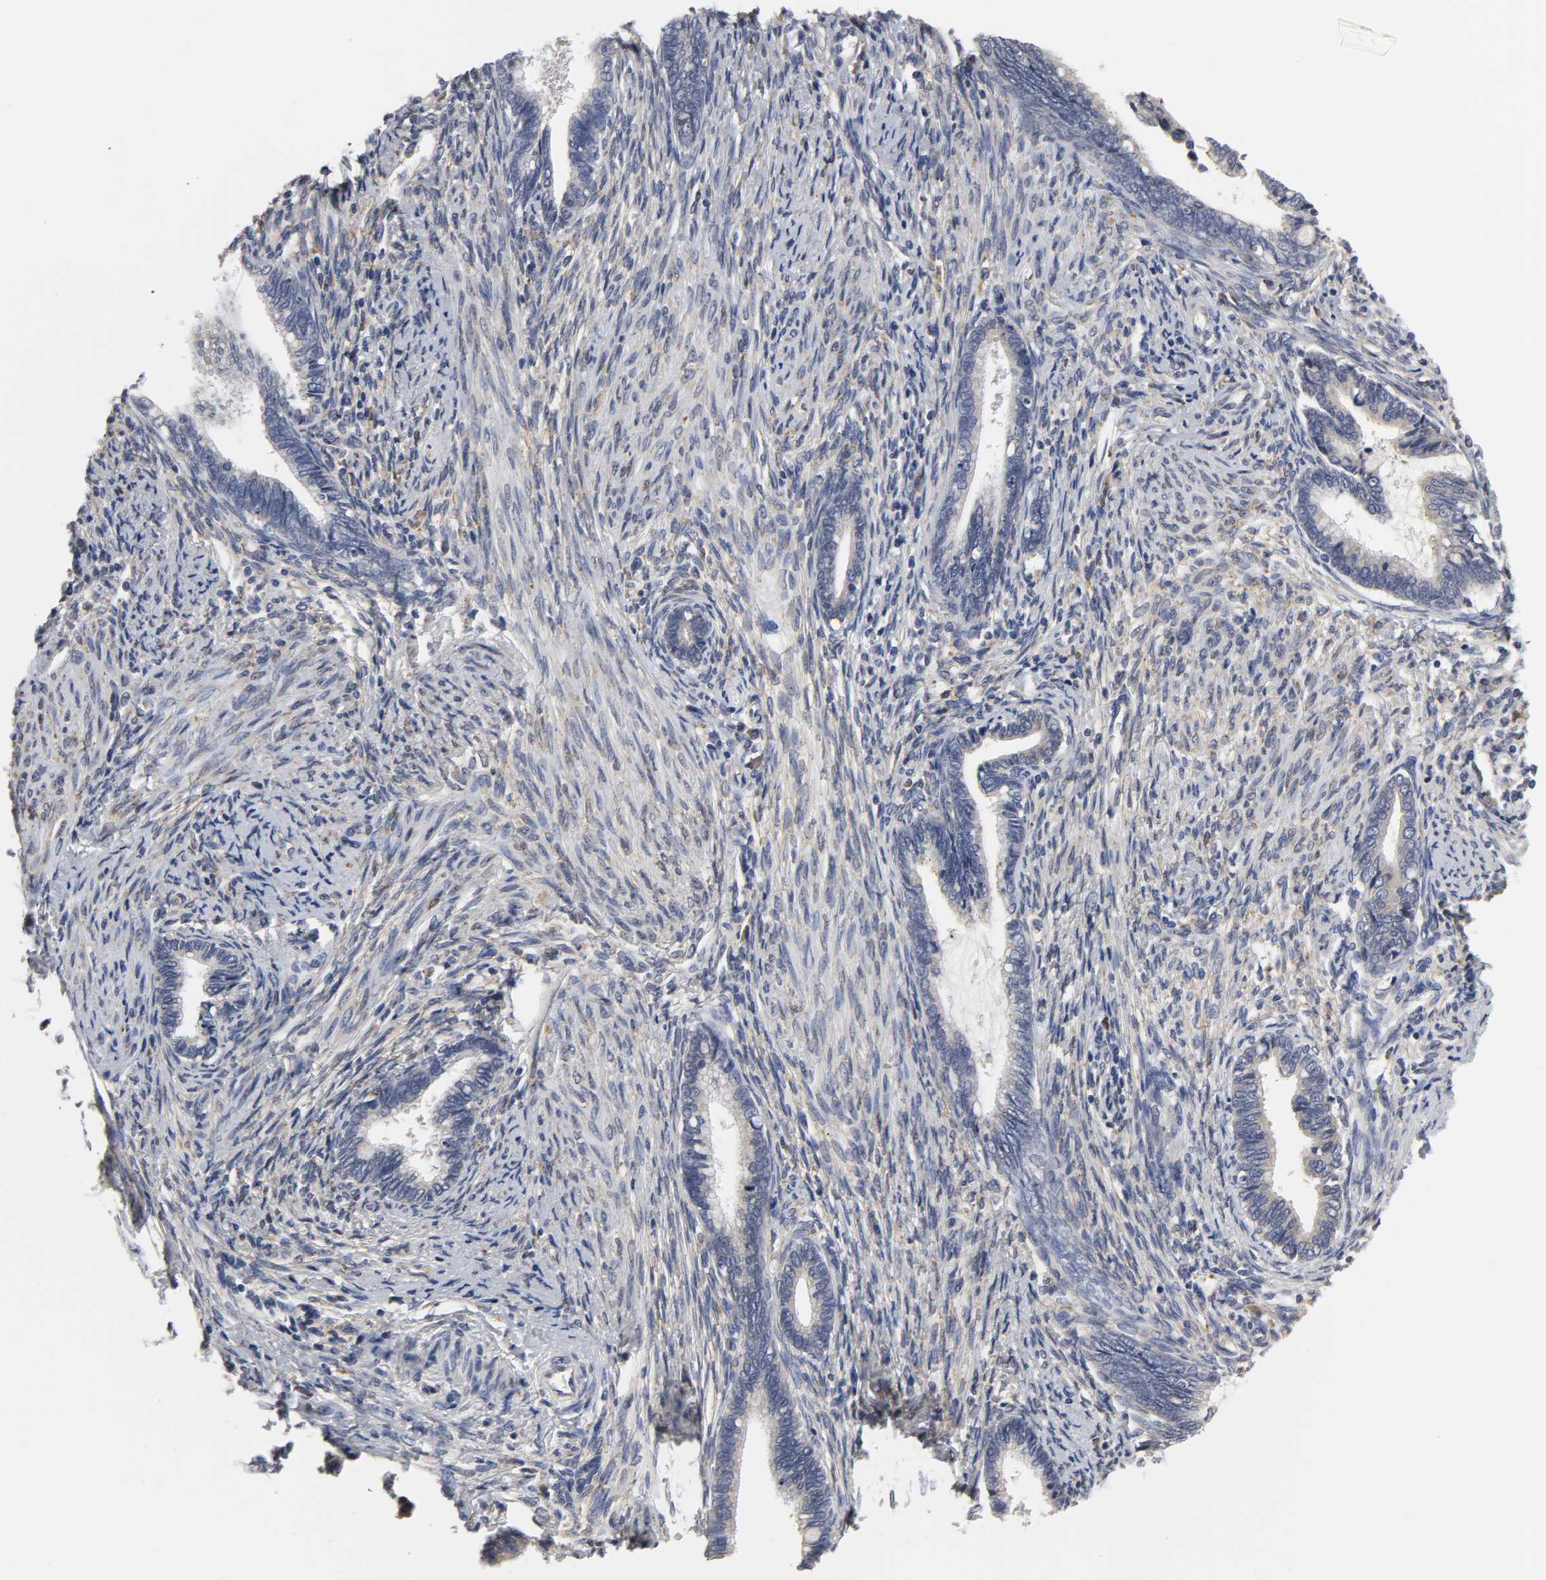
{"staining": {"intensity": "negative", "quantity": "none", "location": "none"}, "tissue": "cervical cancer", "cell_type": "Tumor cells", "image_type": "cancer", "snomed": [{"axis": "morphology", "description": "Adenocarcinoma, NOS"}, {"axis": "topography", "description": "Cervix"}], "caption": "High magnification brightfield microscopy of cervical cancer stained with DAB (3,3'-diaminobenzidine) (brown) and counterstained with hematoxylin (blue): tumor cells show no significant positivity.", "gene": "HCK", "patient": {"sex": "female", "age": 44}}